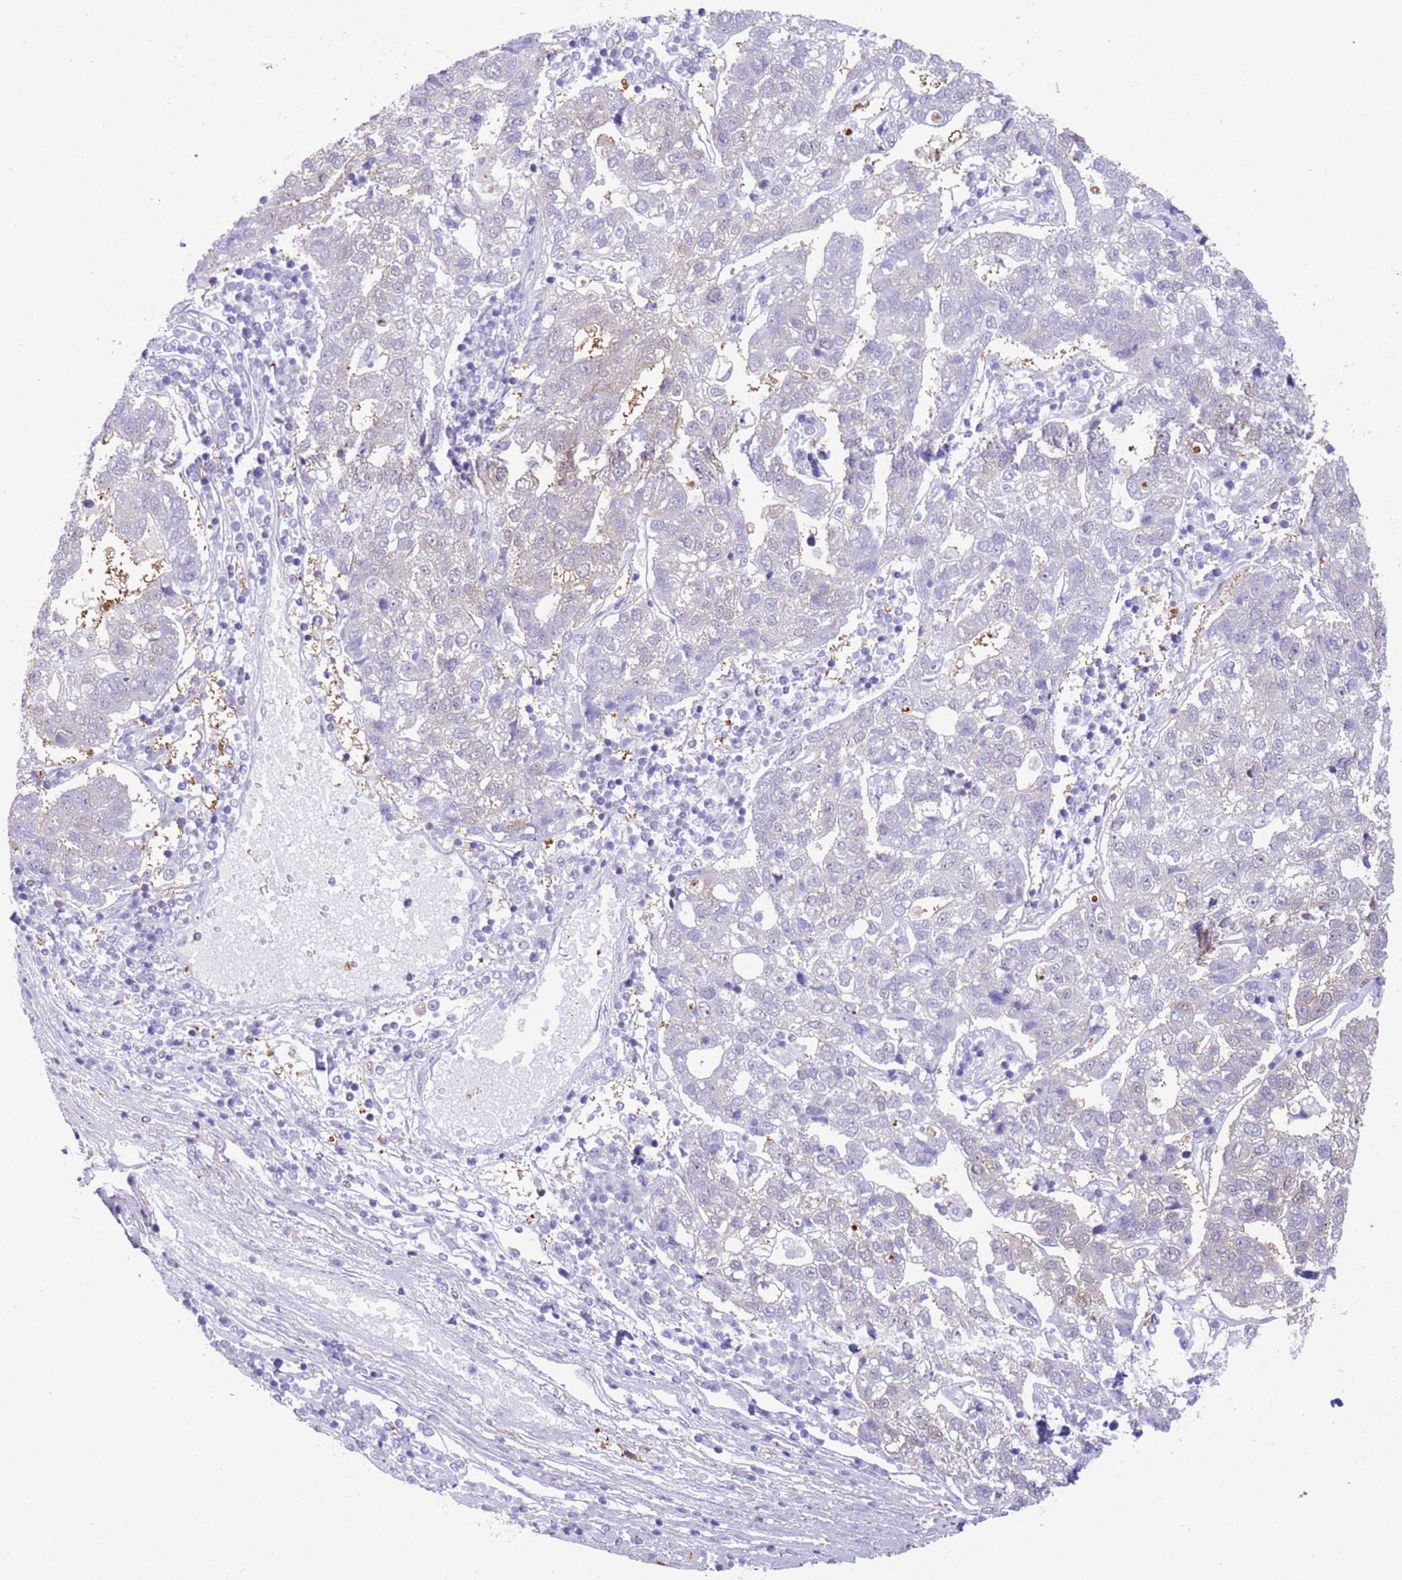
{"staining": {"intensity": "negative", "quantity": "none", "location": "none"}, "tissue": "pancreatic cancer", "cell_type": "Tumor cells", "image_type": "cancer", "snomed": [{"axis": "morphology", "description": "Adenocarcinoma, NOS"}, {"axis": "topography", "description": "Pancreas"}], "caption": "Immunohistochemical staining of human pancreatic cancer shows no significant staining in tumor cells.", "gene": "TRIM32", "patient": {"sex": "female", "age": 61}}